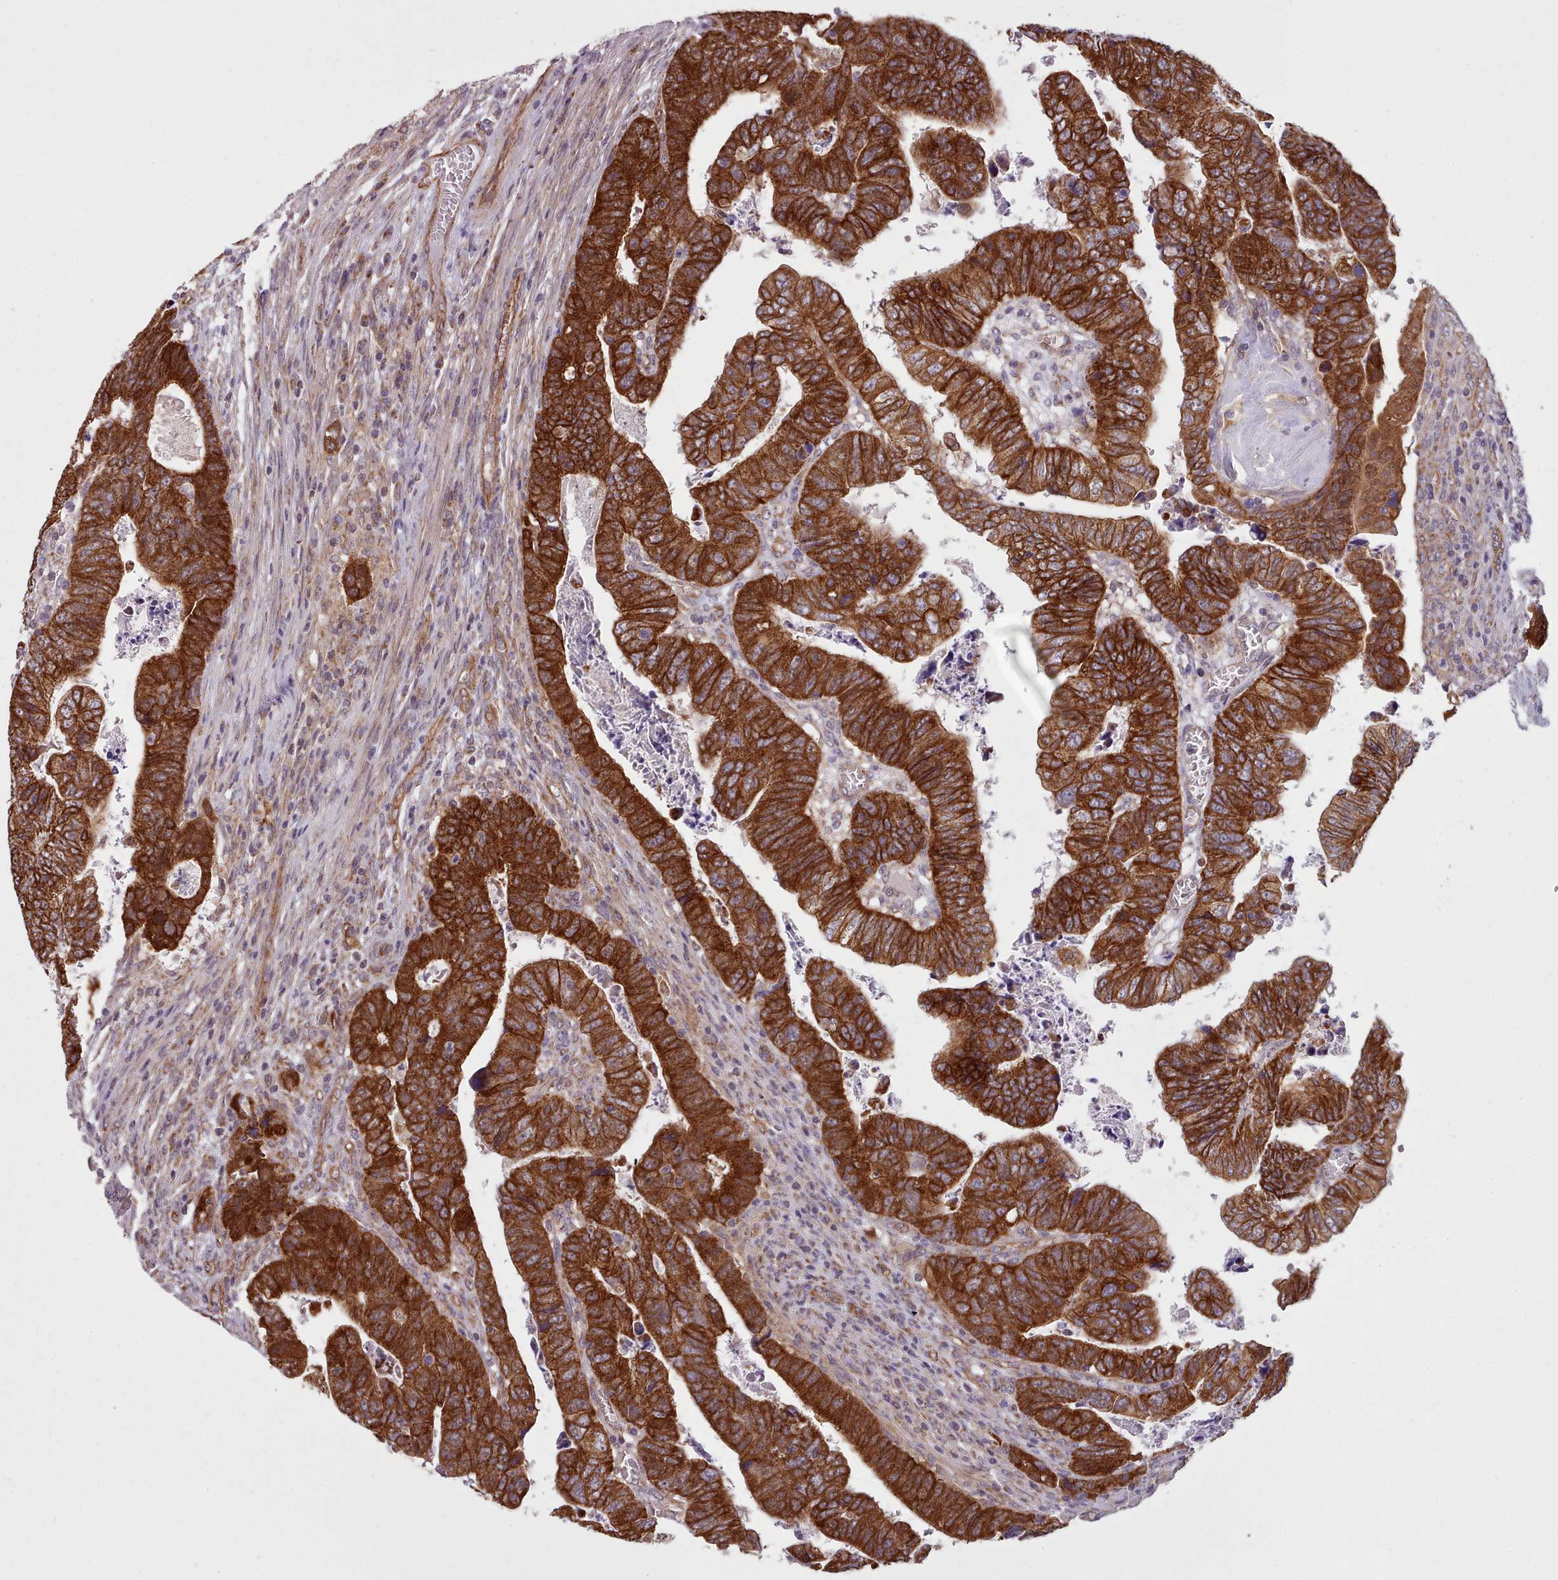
{"staining": {"intensity": "strong", "quantity": ">75%", "location": "cytoplasmic/membranous"}, "tissue": "colorectal cancer", "cell_type": "Tumor cells", "image_type": "cancer", "snomed": [{"axis": "morphology", "description": "Normal tissue, NOS"}, {"axis": "morphology", "description": "Adenocarcinoma, NOS"}, {"axis": "topography", "description": "Rectum"}], "caption": "Colorectal cancer stained with a brown dye exhibits strong cytoplasmic/membranous positive expression in approximately >75% of tumor cells.", "gene": "MRPL46", "patient": {"sex": "female", "age": 65}}